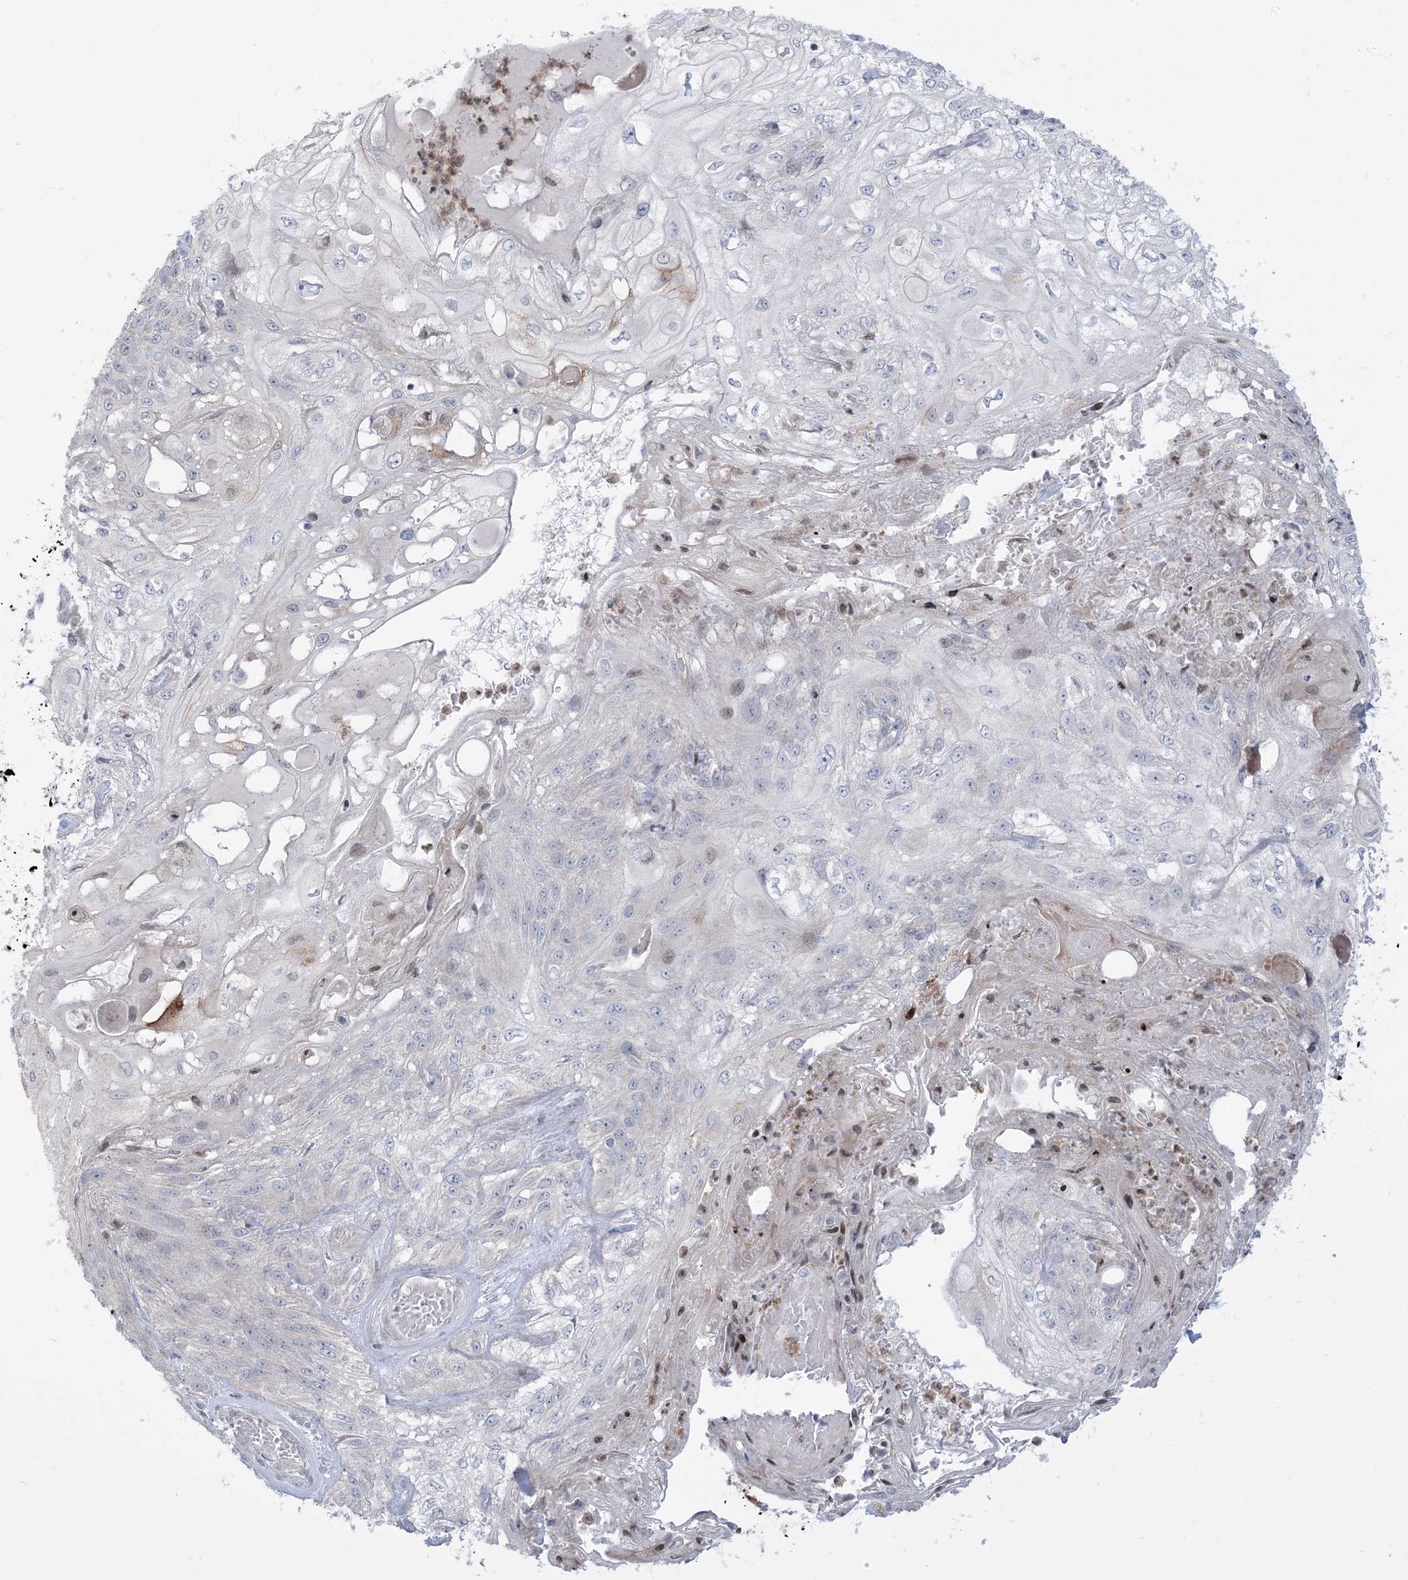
{"staining": {"intensity": "negative", "quantity": "none", "location": "none"}, "tissue": "skin cancer", "cell_type": "Tumor cells", "image_type": "cancer", "snomed": [{"axis": "morphology", "description": "Squamous cell carcinoma, NOS"}, {"axis": "morphology", "description": "Squamous cell carcinoma, metastatic, NOS"}, {"axis": "topography", "description": "Skin"}, {"axis": "topography", "description": "Lymph node"}], "caption": "Tumor cells show no significant protein expression in skin cancer. Nuclei are stained in blue.", "gene": "AFTPH", "patient": {"sex": "male", "age": 75}}